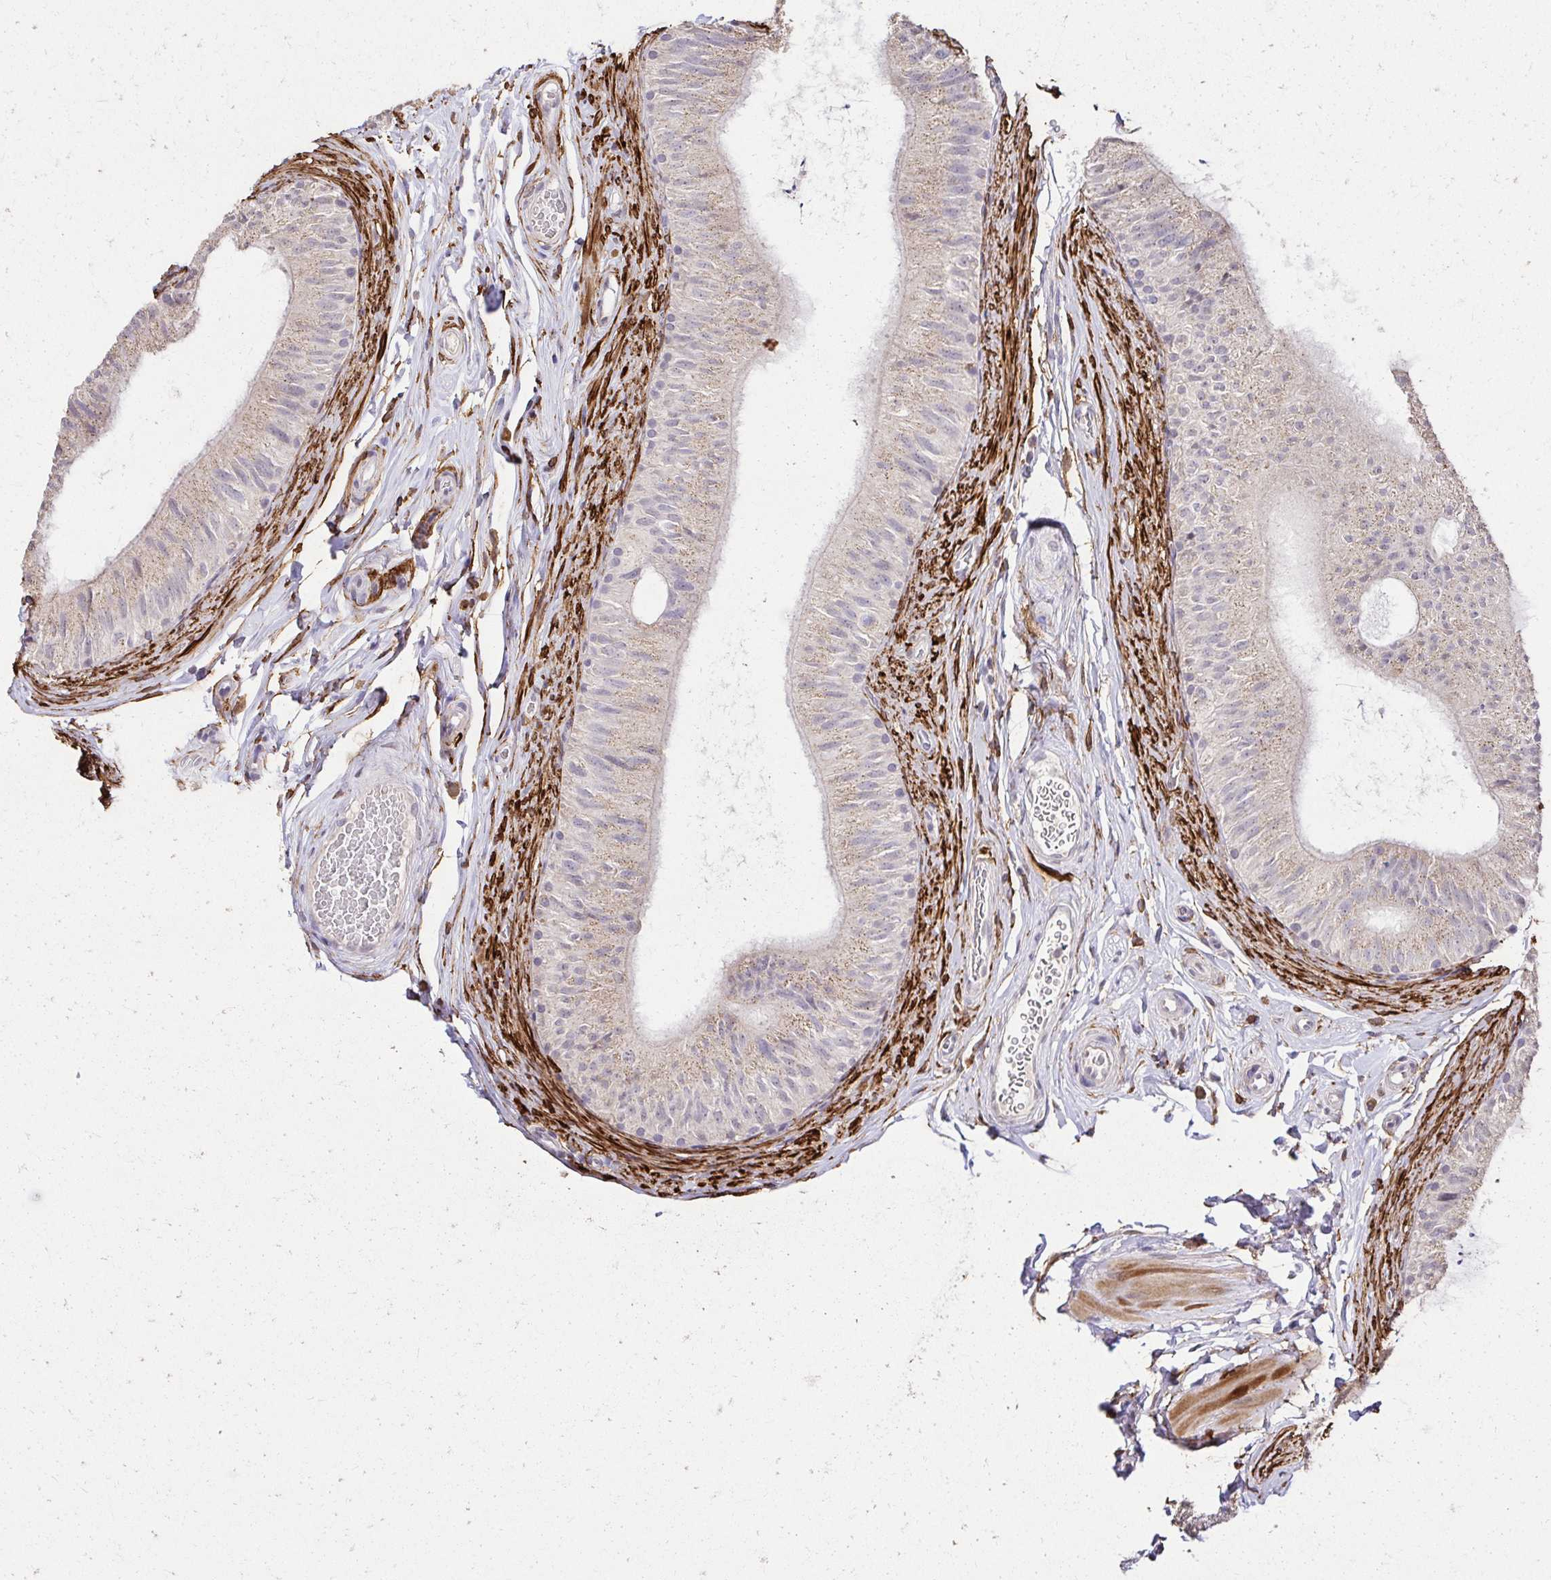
{"staining": {"intensity": "weak", "quantity": "25%-75%", "location": "cytoplasmic/membranous"}, "tissue": "epididymis", "cell_type": "Glandular cells", "image_type": "normal", "snomed": [{"axis": "morphology", "description": "Normal tissue, NOS"}, {"axis": "topography", "description": "Epididymis, spermatic cord, NOS"}, {"axis": "topography", "description": "Epididymis"}], "caption": "Immunohistochemical staining of normal epididymis displays low levels of weak cytoplasmic/membranous staining in approximately 25%-75% of glandular cells. The protein is shown in brown color, while the nuclei are stained blue.", "gene": "KIAA1210", "patient": {"sex": "male", "age": 31}}